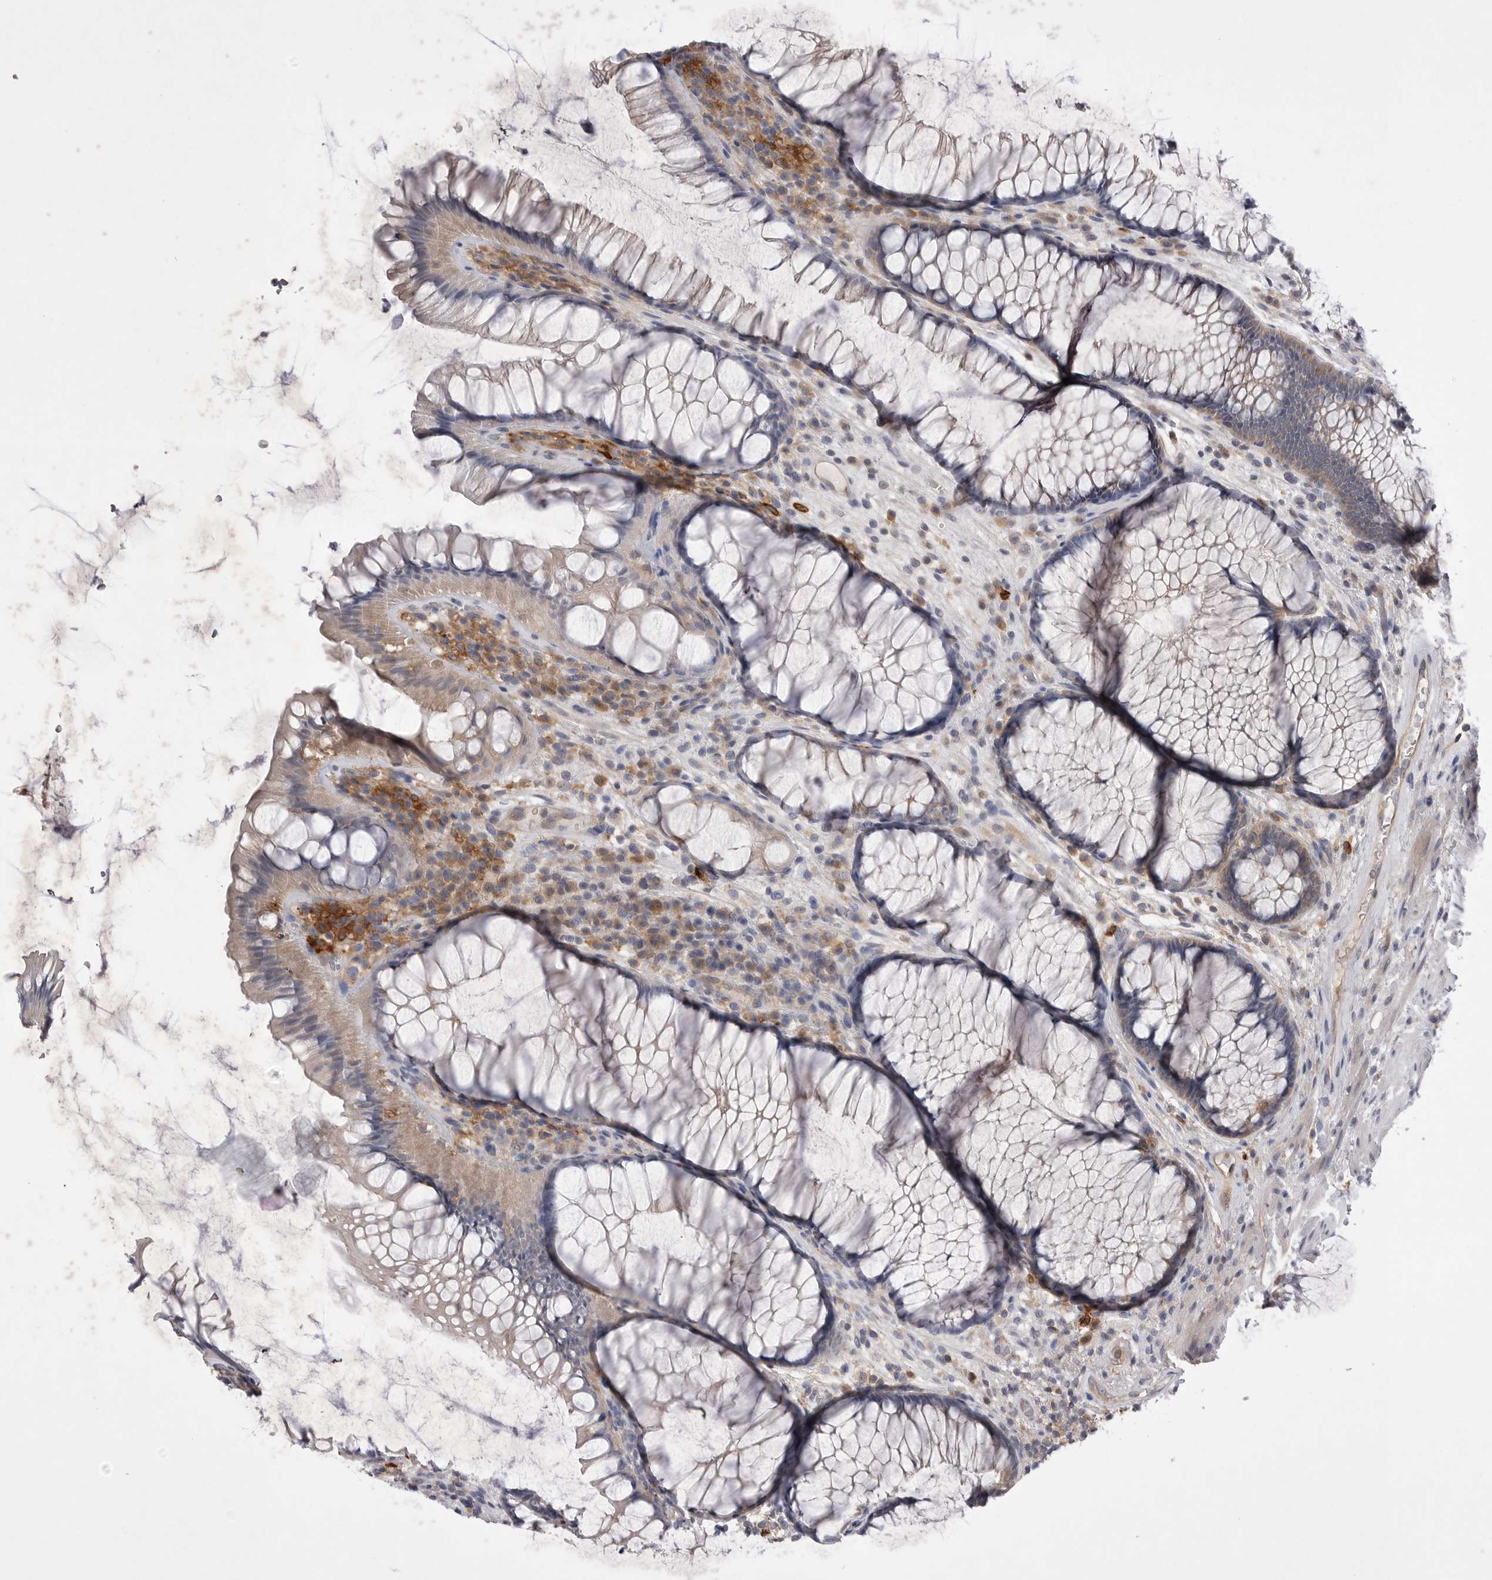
{"staining": {"intensity": "weak", "quantity": "<25%", "location": "cytoplasmic/membranous"}, "tissue": "rectum", "cell_type": "Glandular cells", "image_type": "normal", "snomed": [{"axis": "morphology", "description": "Normal tissue, NOS"}, {"axis": "topography", "description": "Rectum"}], "caption": "Glandular cells are negative for protein expression in benign human rectum. (DAB immunohistochemistry (IHC) visualized using brightfield microscopy, high magnification).", "gene": "VAC14", "patient": {"sex": "male", "age": 51}}